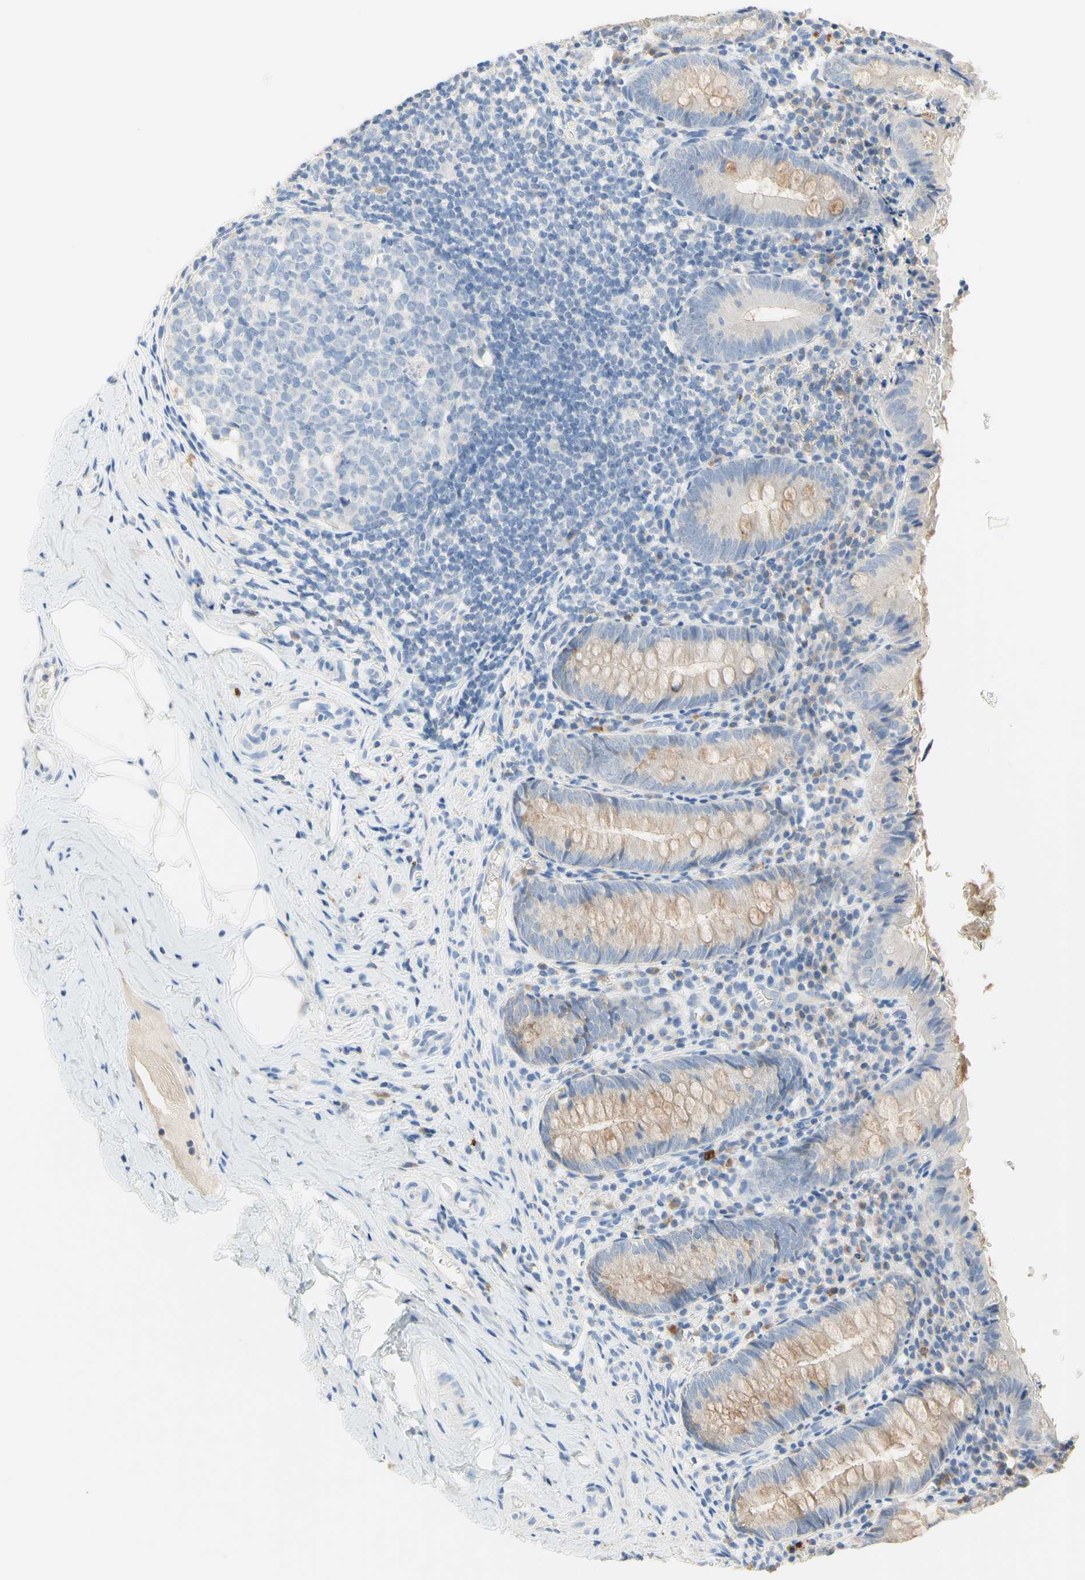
{"staining": {"intensity": "weak", "quantity": "25%-75%", "location": "cytoplasmic/membranous"}, "tissue": "appendix", "cell_type": "Glandular cells", "image_type": "normal", "snomed": [{"axis": "morphology", "description": "Normal tissue, NOS"}, {"axis": "topography", "description": "Appendix"}], "caption": "This is a histology image of immunohistochemistry staining of normal appendix, which shows weak positivity in the cytoplasmic/membranous of glandular cells.", "gene": "NECTIN4", "patient": {"sex": "female", "age": 10}}